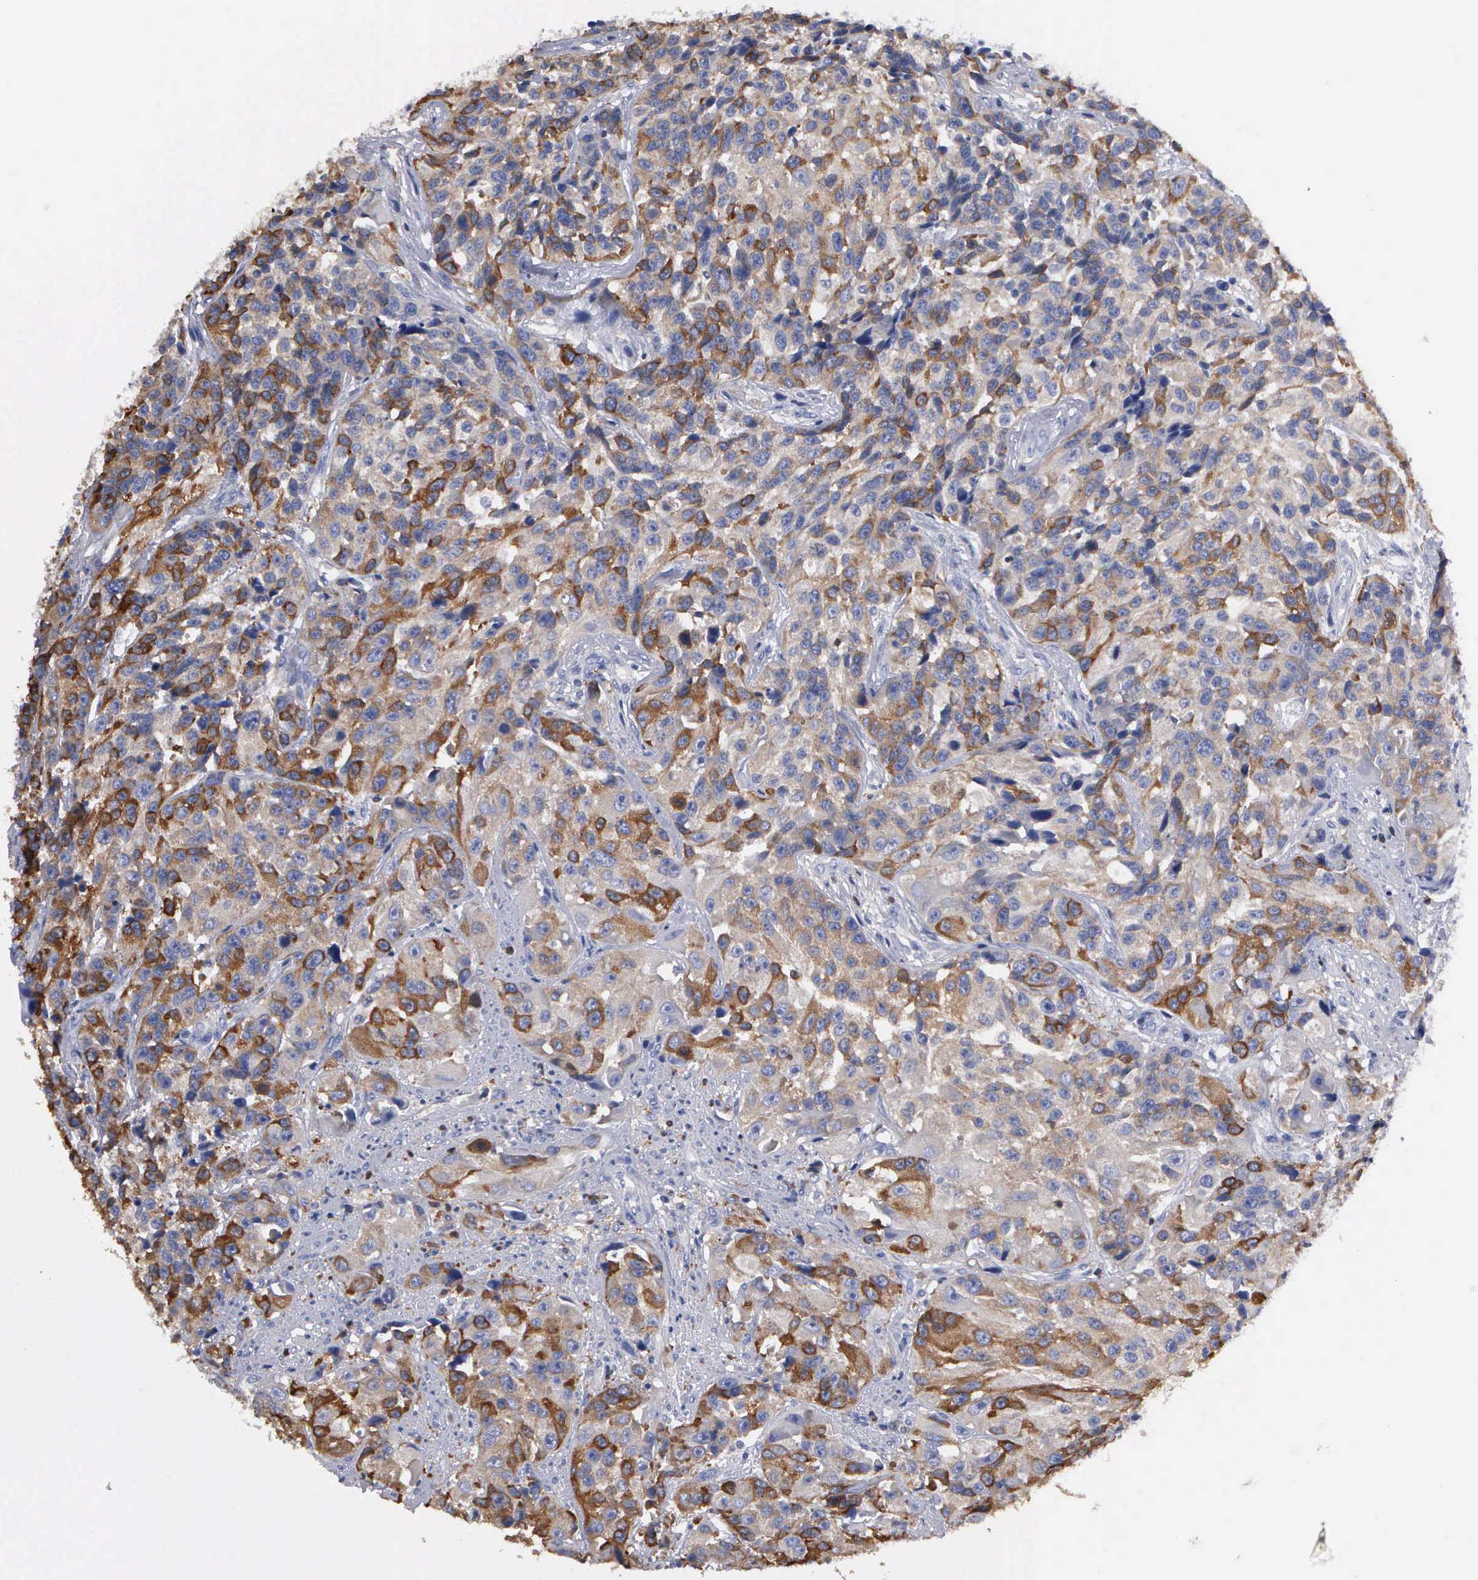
{"staining": {"intensity": "moderate", "quantity": ">75%", "location": "cytoplasmic/membranous"}, "tissue": "urothelial cancer", "cell_type": "Tumor cells", "image_type": "cancer", "snomed": [{"axis": "morphology", "description": "Urothelial carcinoma, High grade"}, {"axis": "topography", "description": "Urinary bladder"}], "caption": "Brown immunohistochemical staining in urothelial cancer reveals moderate cytoplasmic/membranous expression in about >75% of tumor cells.", "gene": "G6PD", "patient": {"sex": "female", "age": 81}}